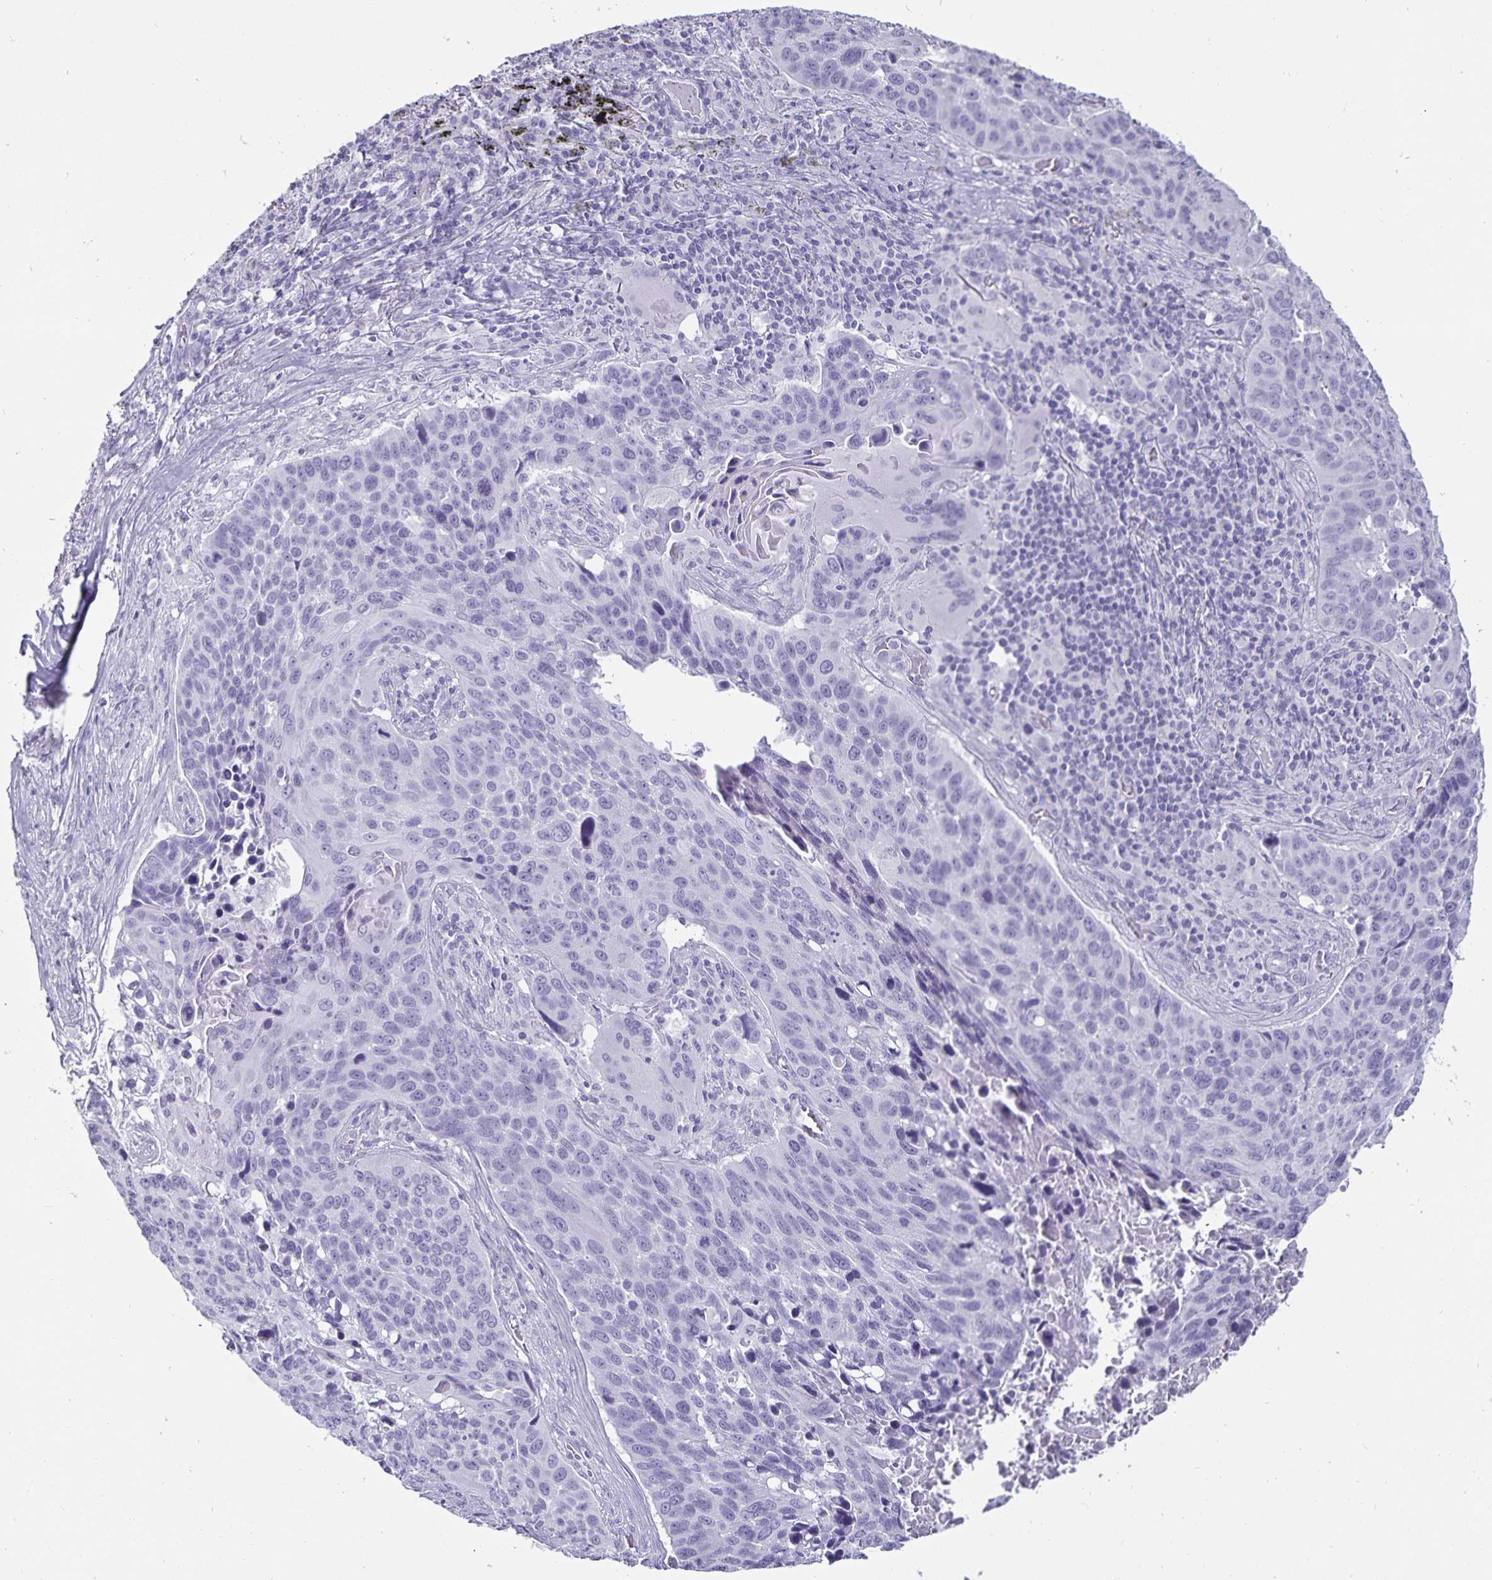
{"staining": {"intensity": "negative", "quantity": "none", "location": "none"}, "tissue": "lung cancer", "cell_type": "Tumor cells", "image_type": "cancer", "snomed": [{"axis": "morphology", "description": "Squamous cell carcinoma, NOS"}, {"axis": "topography", "description": "Lung"}], "caption": "An image of lung squamous cell carcinoma stained for a protein shows no brown staining in tumor cells.", "gene": "DEFA6", "patient": {"sex": "male", "age": 68}}